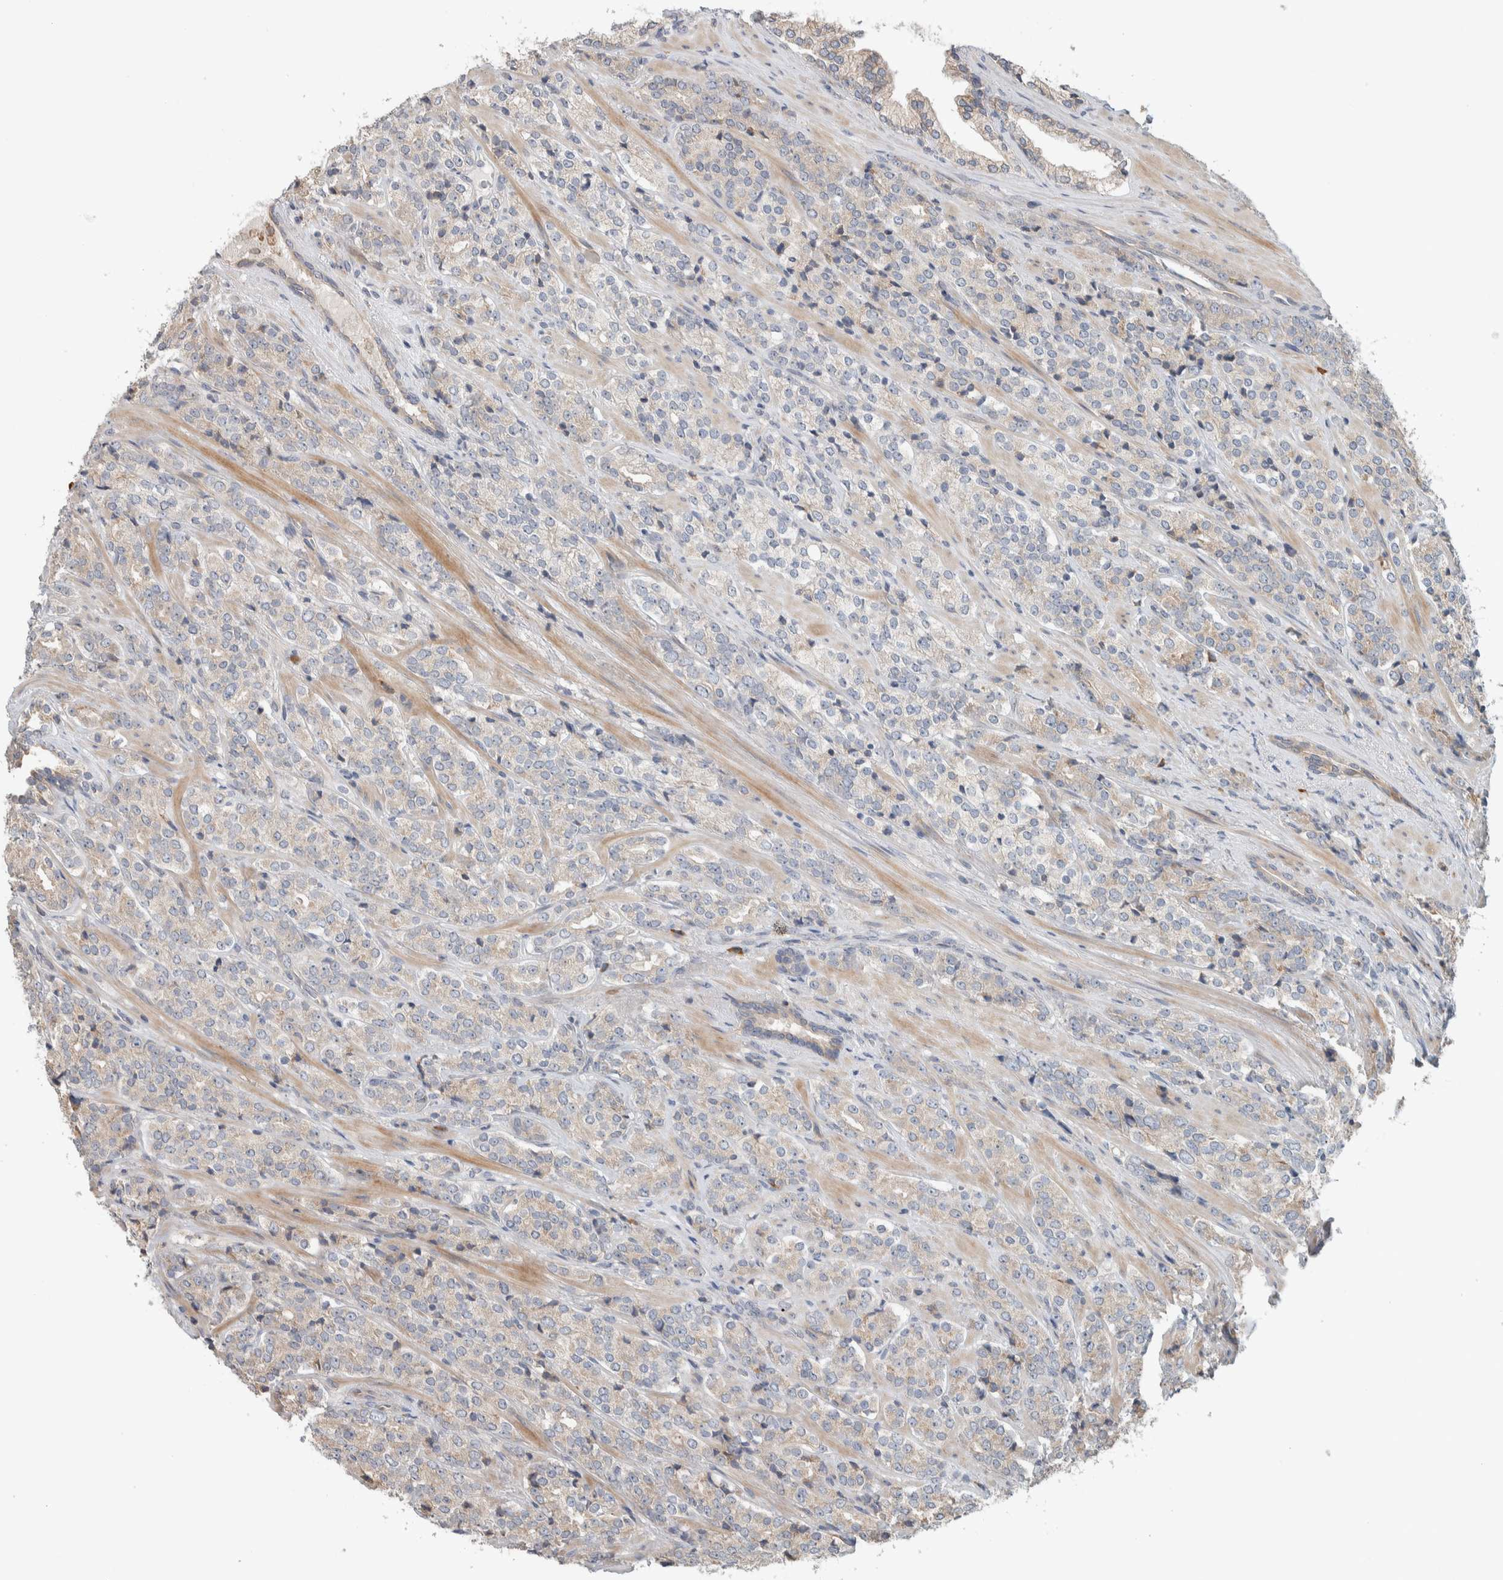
{"staining": {"intensity": "negative", "quantity": "none", "location": "none"}, "tissue": "prostate cancer", "cell_type": "Tumor cells", "image_type": "cancer", "snomed": [{"axis": "morphology", "description": "Adenocarcinoma, High grade"}, {"axis": "topography", "description": "Prostate"}], "caption": "IHC image of neoplastic tissue: human high-grade adenocarcinoma (prostate) stained with DAB (3,3'-diaminobenzidine) exhibits no significant protein positivity in tumor cells.", "gene": "ADCY8", "patient": {"sex": "male", "age": 71}}